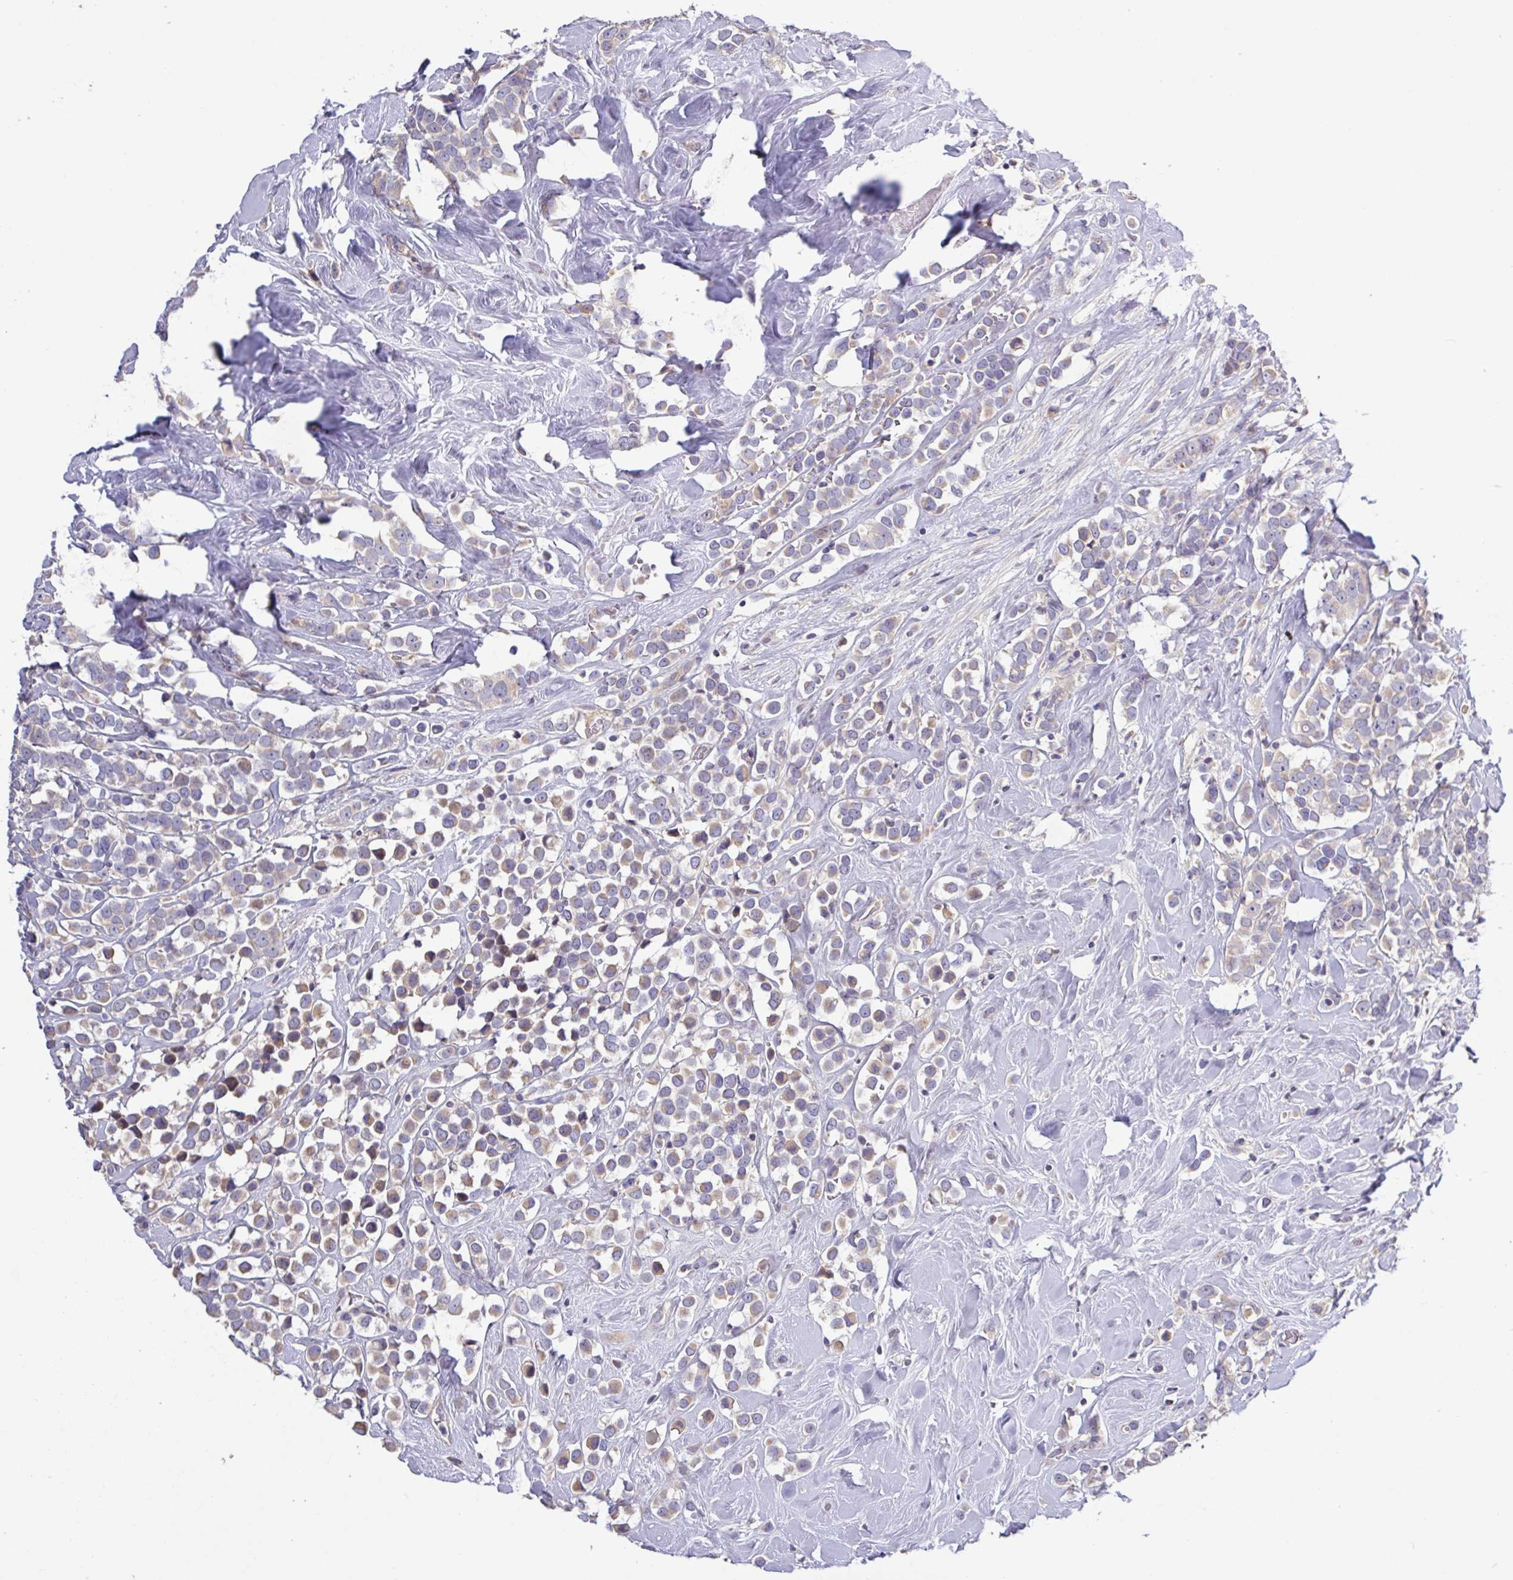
{"staining": {"intensity": "weak", "quantity": "25%-75%", "location": "cytoplasmic/membranous"}, "tissue": "breast cancer", "cell_type": "Tumor cells", "image_type": "cancer", "snomed": [{"axis": "morphology", "description": "Duct carcinoma"}, {"axis": "topography", "description": "Breast"}], "caption": "Breast cancer (invasive ductal carcinoma) stained with a brown dye demonstrates weak cytoplasmic/membranous positive positivity in about 25%-75% of tumor cells.", "gene": "SFTPB", "patient": {"sex": "female", "age": 80}}